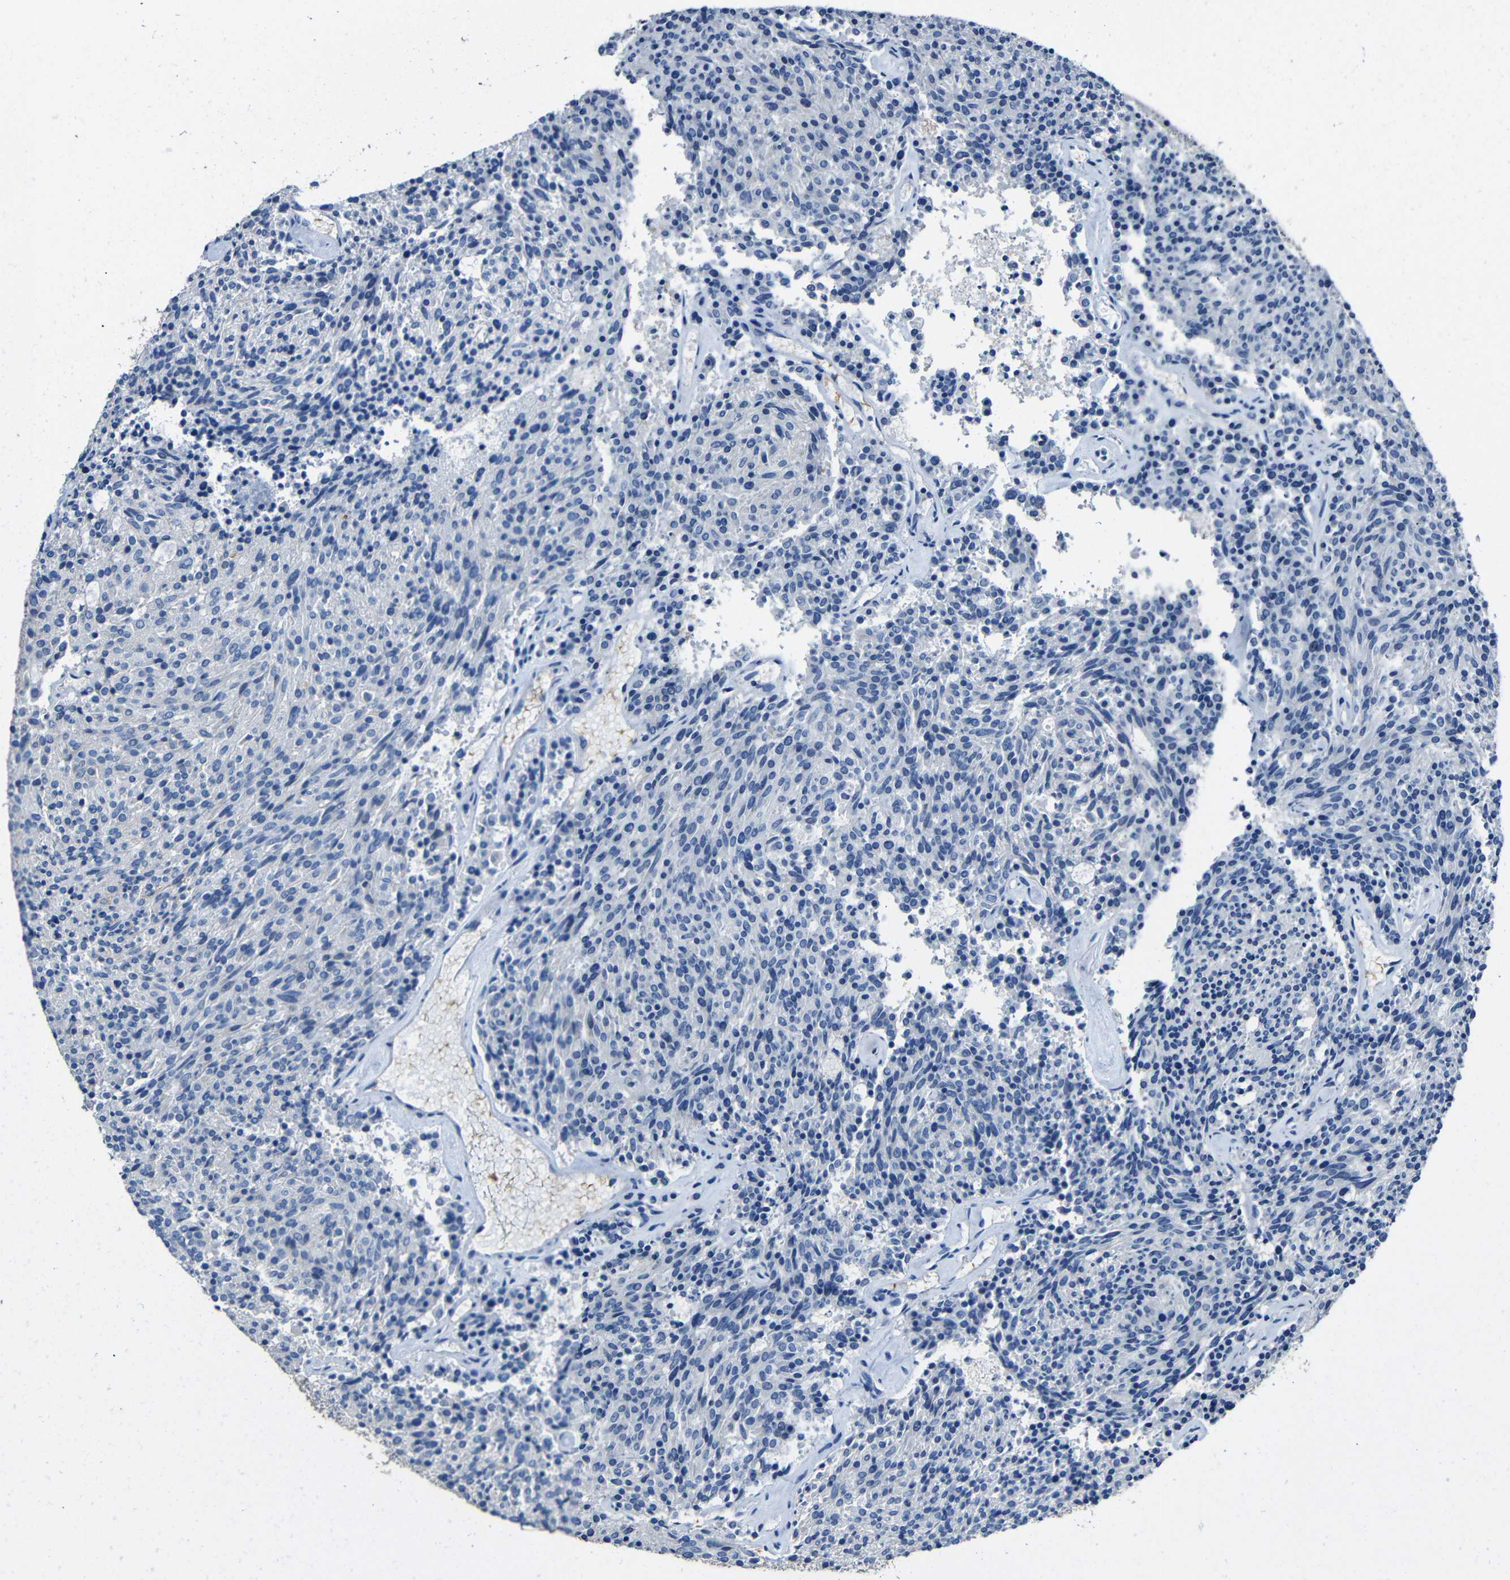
{"staining": {"intensity": "negative", "quantity": "none", "location": "none"}, "tissue": "carcinoid", "cell_type": "Tumor cells", "image_type": "cancer", "snomed": [{"axis": "morphology", "description": "Carcinoid, malignant, NOS"}, {"axis": "topography", "description": "Pancreas"}], "caption": "Tumor cells show no significant staining in carcinoid (malignant).", "gene": "ACKR2", "patient": {"sex": "female", "age": 54}}